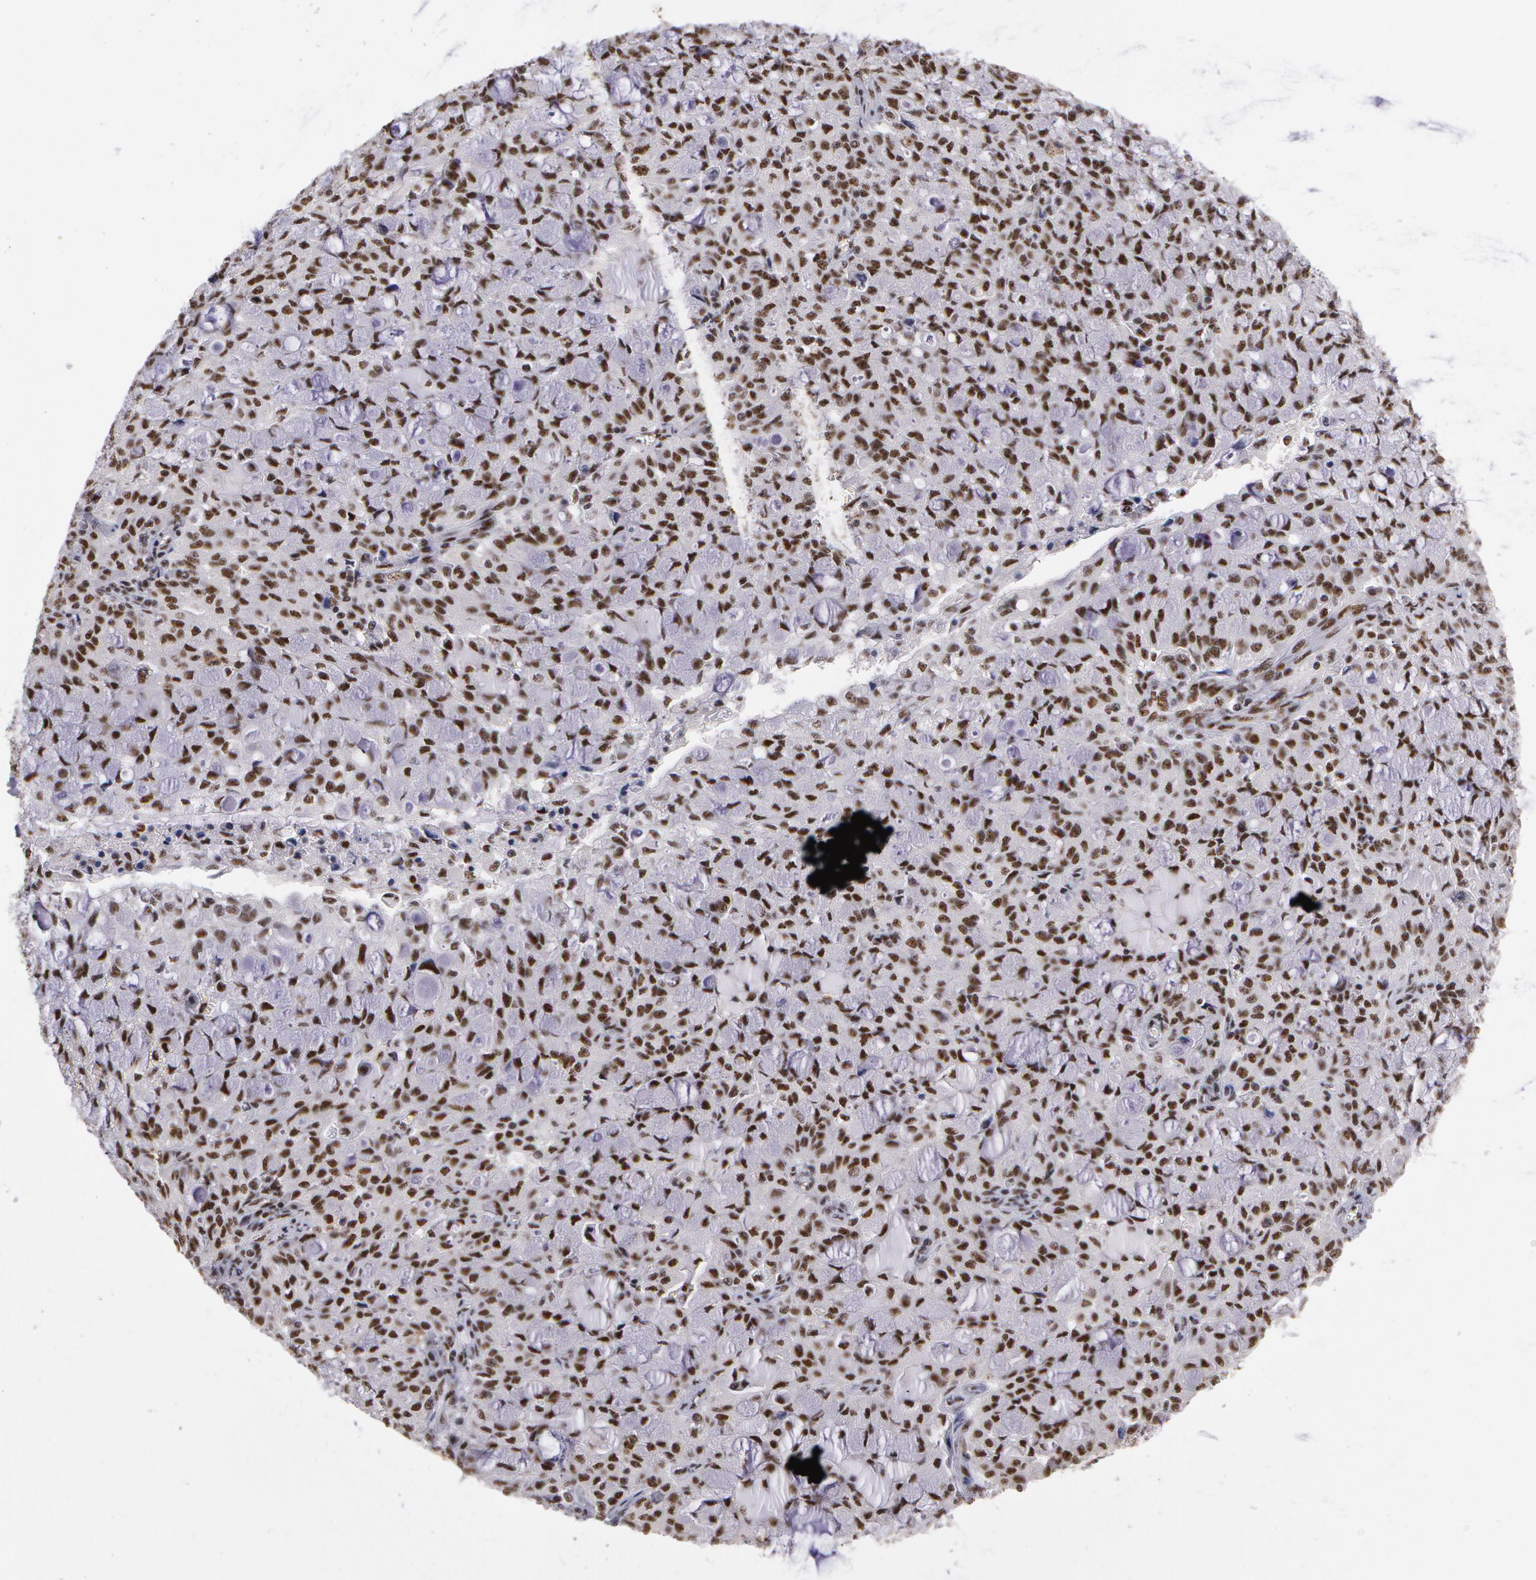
{"staining": {"intensity": "strong", "quantity": ">75%", "location": "nuclear"}, "tissue": "lung cancer", "cell_type": "Tumor cells", "image_type": "cancer", "snomed": [{"axis": "morphology", "description": "Adenocarcinoma, NOS"}, {"axis": "topography", "description": "Lung"}], "caption": "Human lung cancer (adenocarcinoma) stained for a protein (brown) reveals strong nuclear positive staining in approximately >75% of tumor cells.", "gene": "PNN", "patient": {"sex": "female", "age": 44}}